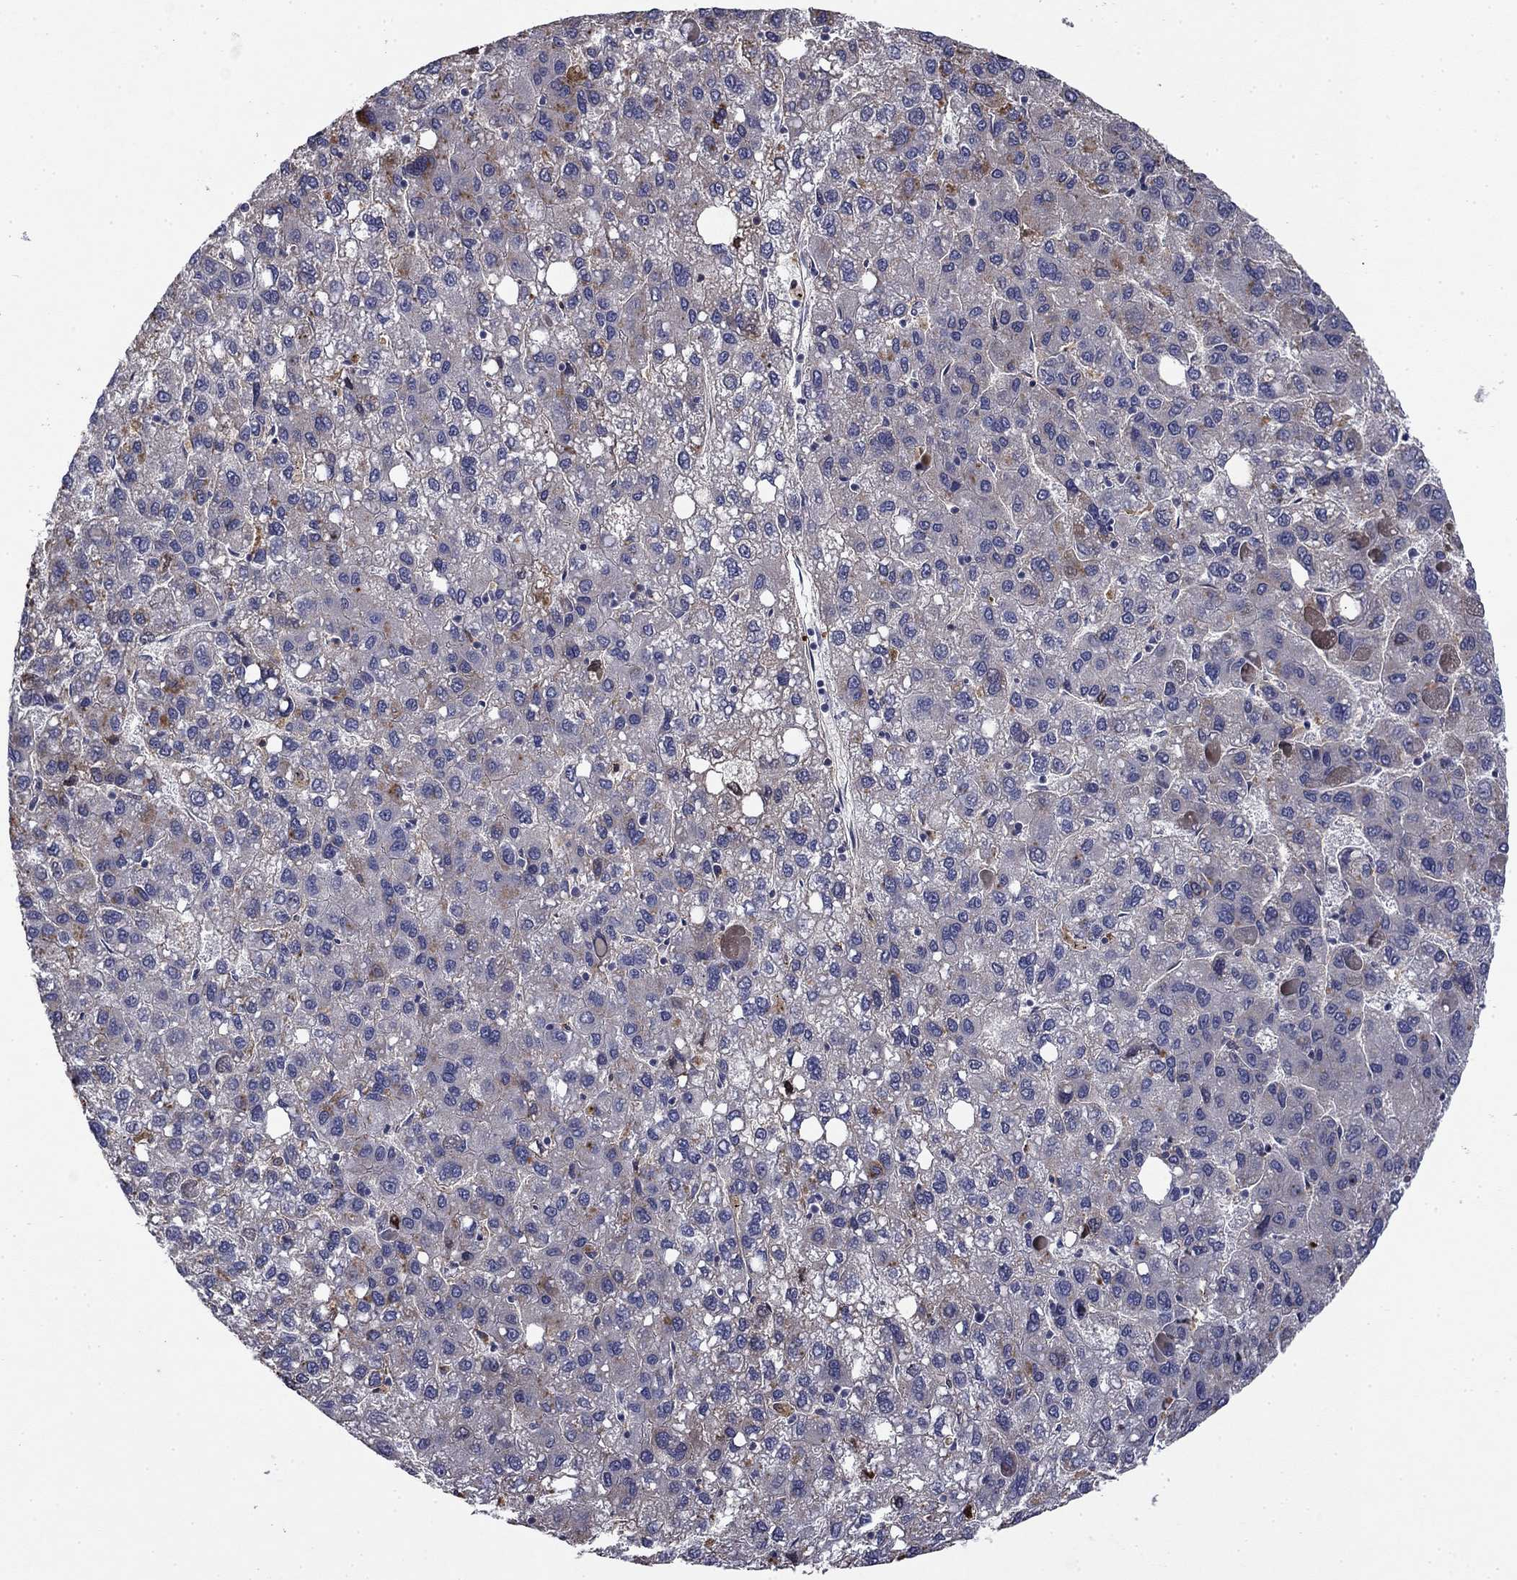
{"staining": {"intensity": "negative", "quantity": "none", "location": "none"}, "tissue": "liver cancer", "cell_type": "Tumor cells", "image_type": "cancer", "snomed": [{"axis": "morphology", "description": "Carcinoma, Hepatocellular, NOS"}, {"axis": "topography", "description": "Liver"}], "caption": "A histopathology image of human liver cancer is negative for staining in tumor cells.", "gene": "COL2A1", "patient": {"sex": "female", "age": 82}}